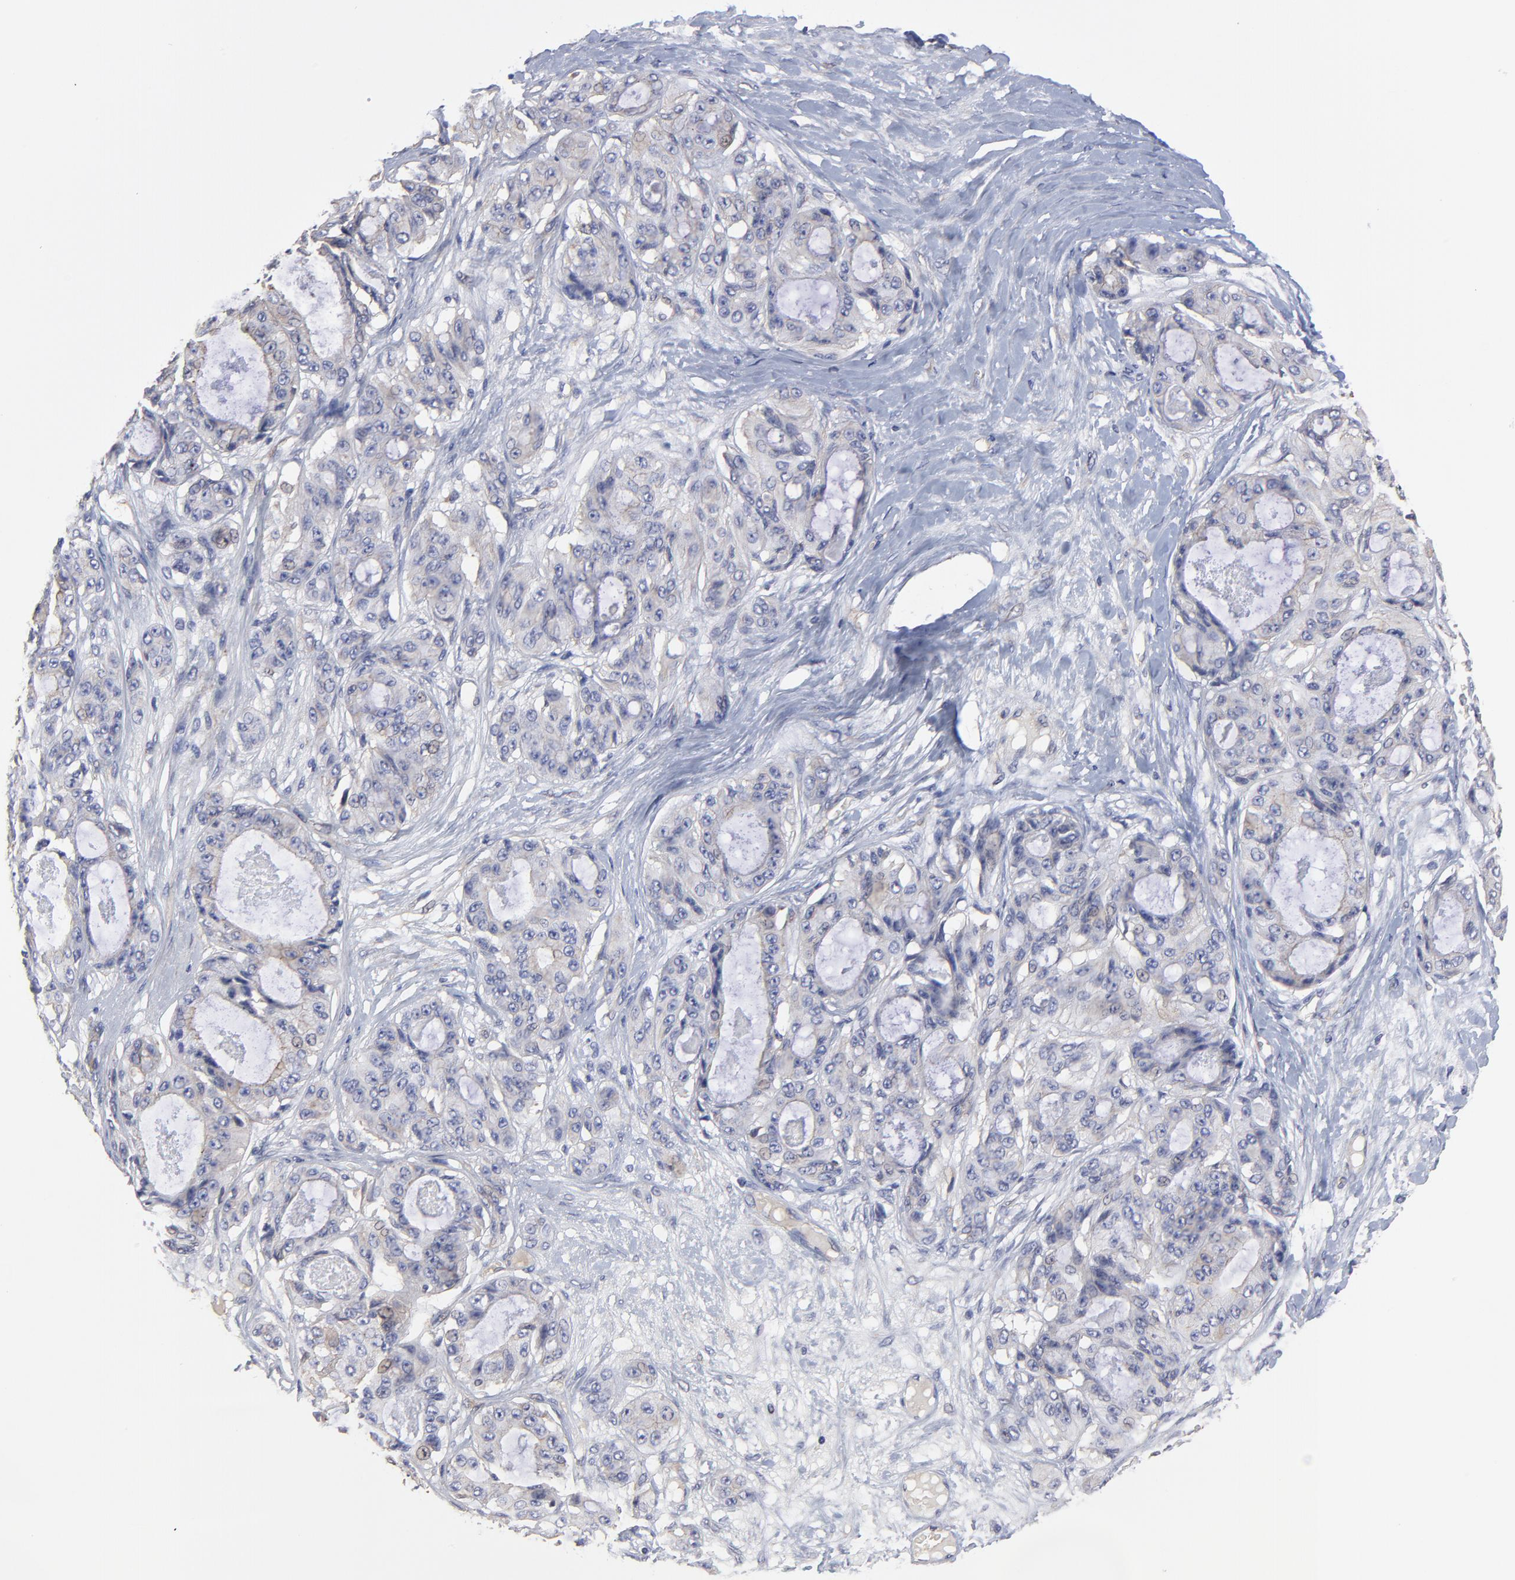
{"staining": {"intensity": "weak", "quantity": "<25%", "location": "cytoplasmic/membranous"}, "tissue": "ovarian cancer", "cell_type": "Tumor cells", "image_type": "cancer", "snomed": [{"axis": "morphology", "description": "Carcinoma, endometroid"}, {"axis": "topography", "description": "Ovary"}], "caption": "Immunohistochemistry (IHC) micrograph of ovarian cancer stained for a protein (brown), which demonstrates no expression in tumor cells. (DAB (3,3'-diaminobenzidine) immunohistochemistry with hematoxylin counter stain).", "gene": "LRCH2", "patient": {"sex": "female", "age": 61}}